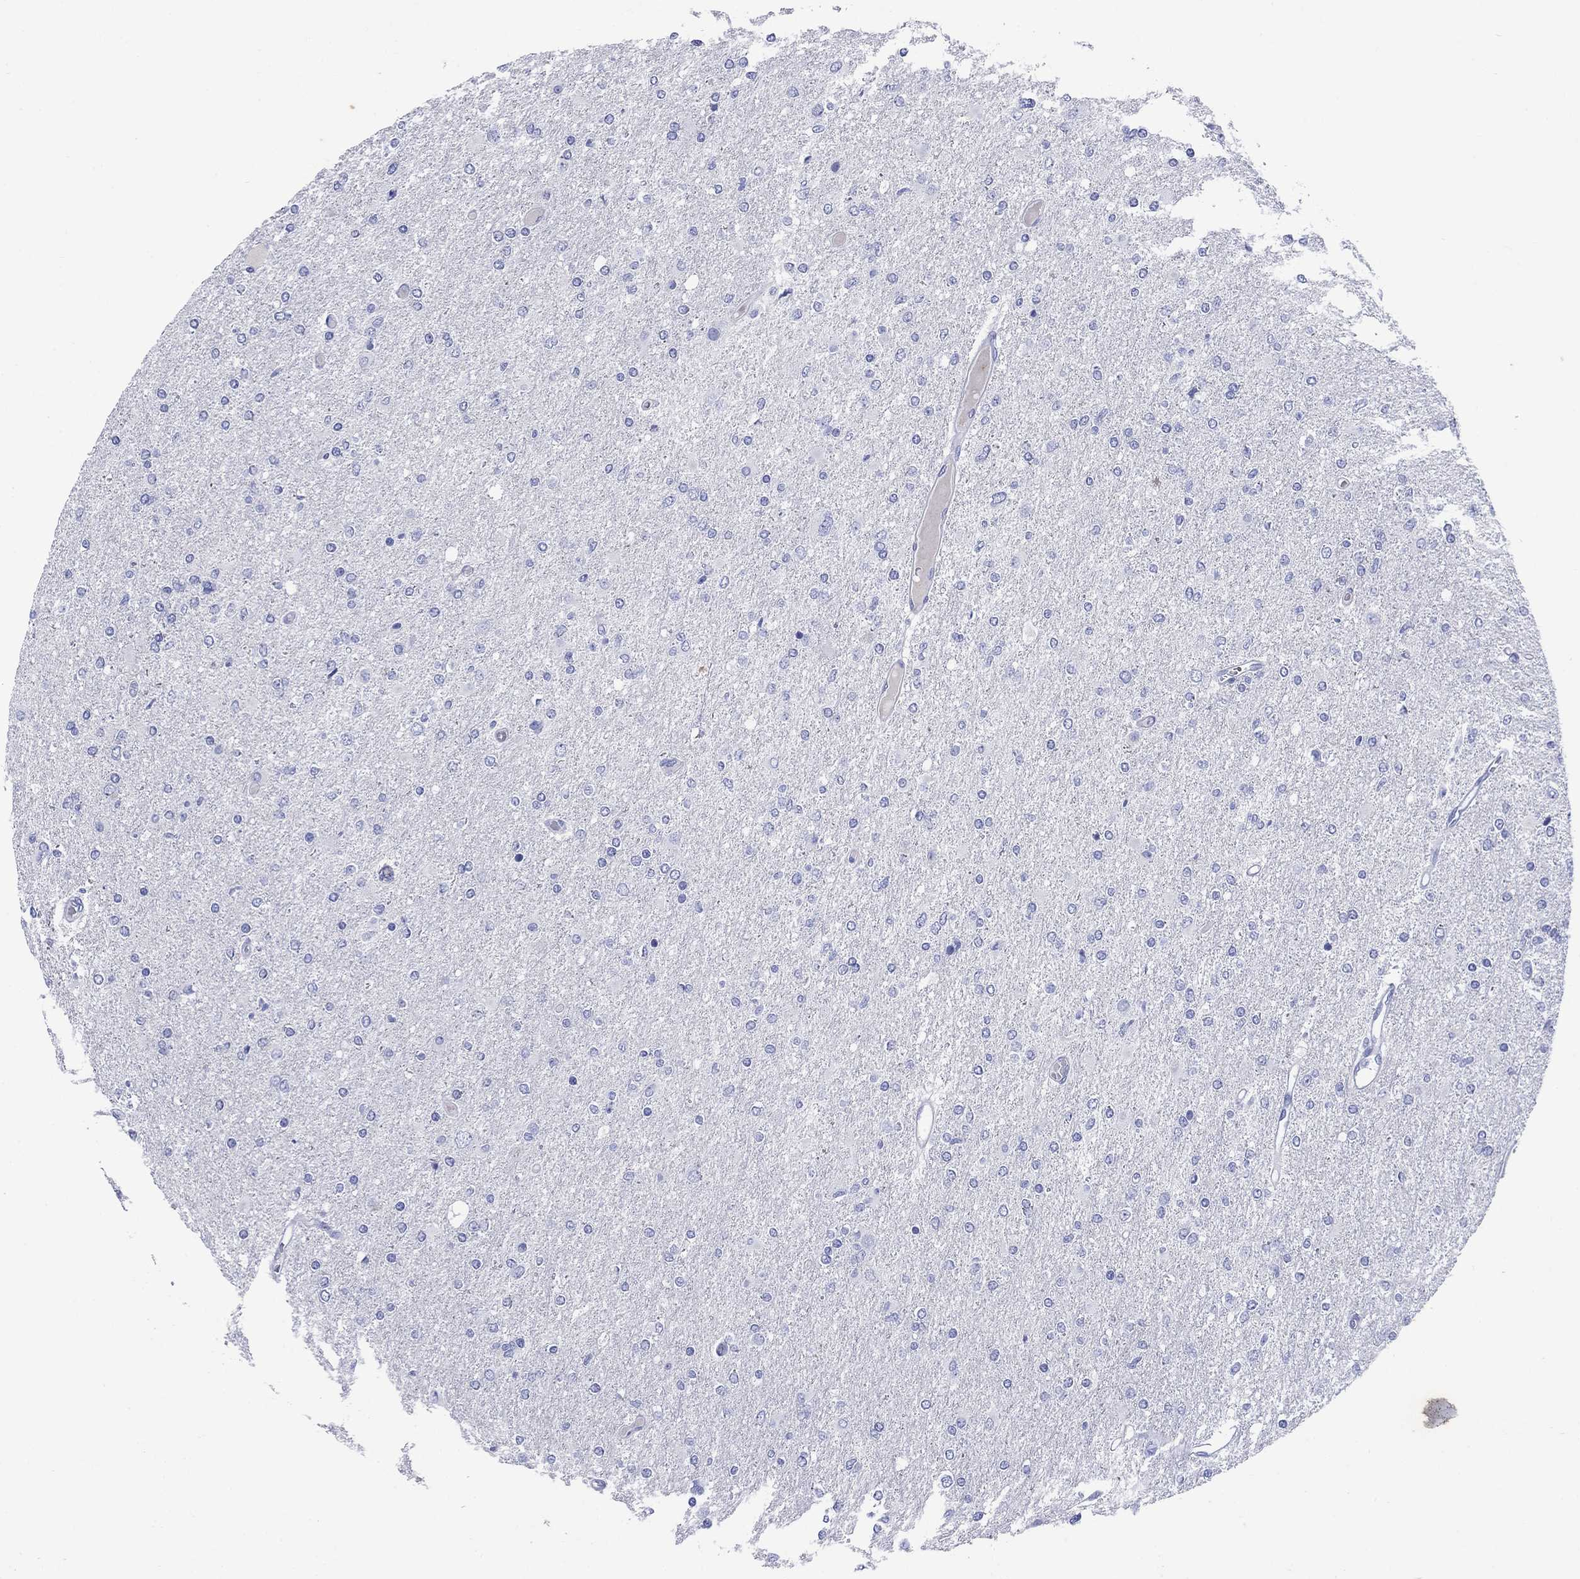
{"staining": {"intensity": "negative", "quantity": "none", "location": "none"}, "tissue": "glioma", "cell_type": "Tumor cells", "image_type": "cancer", "snomed": [{"axis": "morphology", "description": "Glioma, malignant, High grade"}, {"axis": "topography", "description": "Cerebral cortex"}], "caption": "There is no significant expression in tumor cells of glioma.", "gene": "TFR2", "patient": {"sex": "male", "age": 70}}